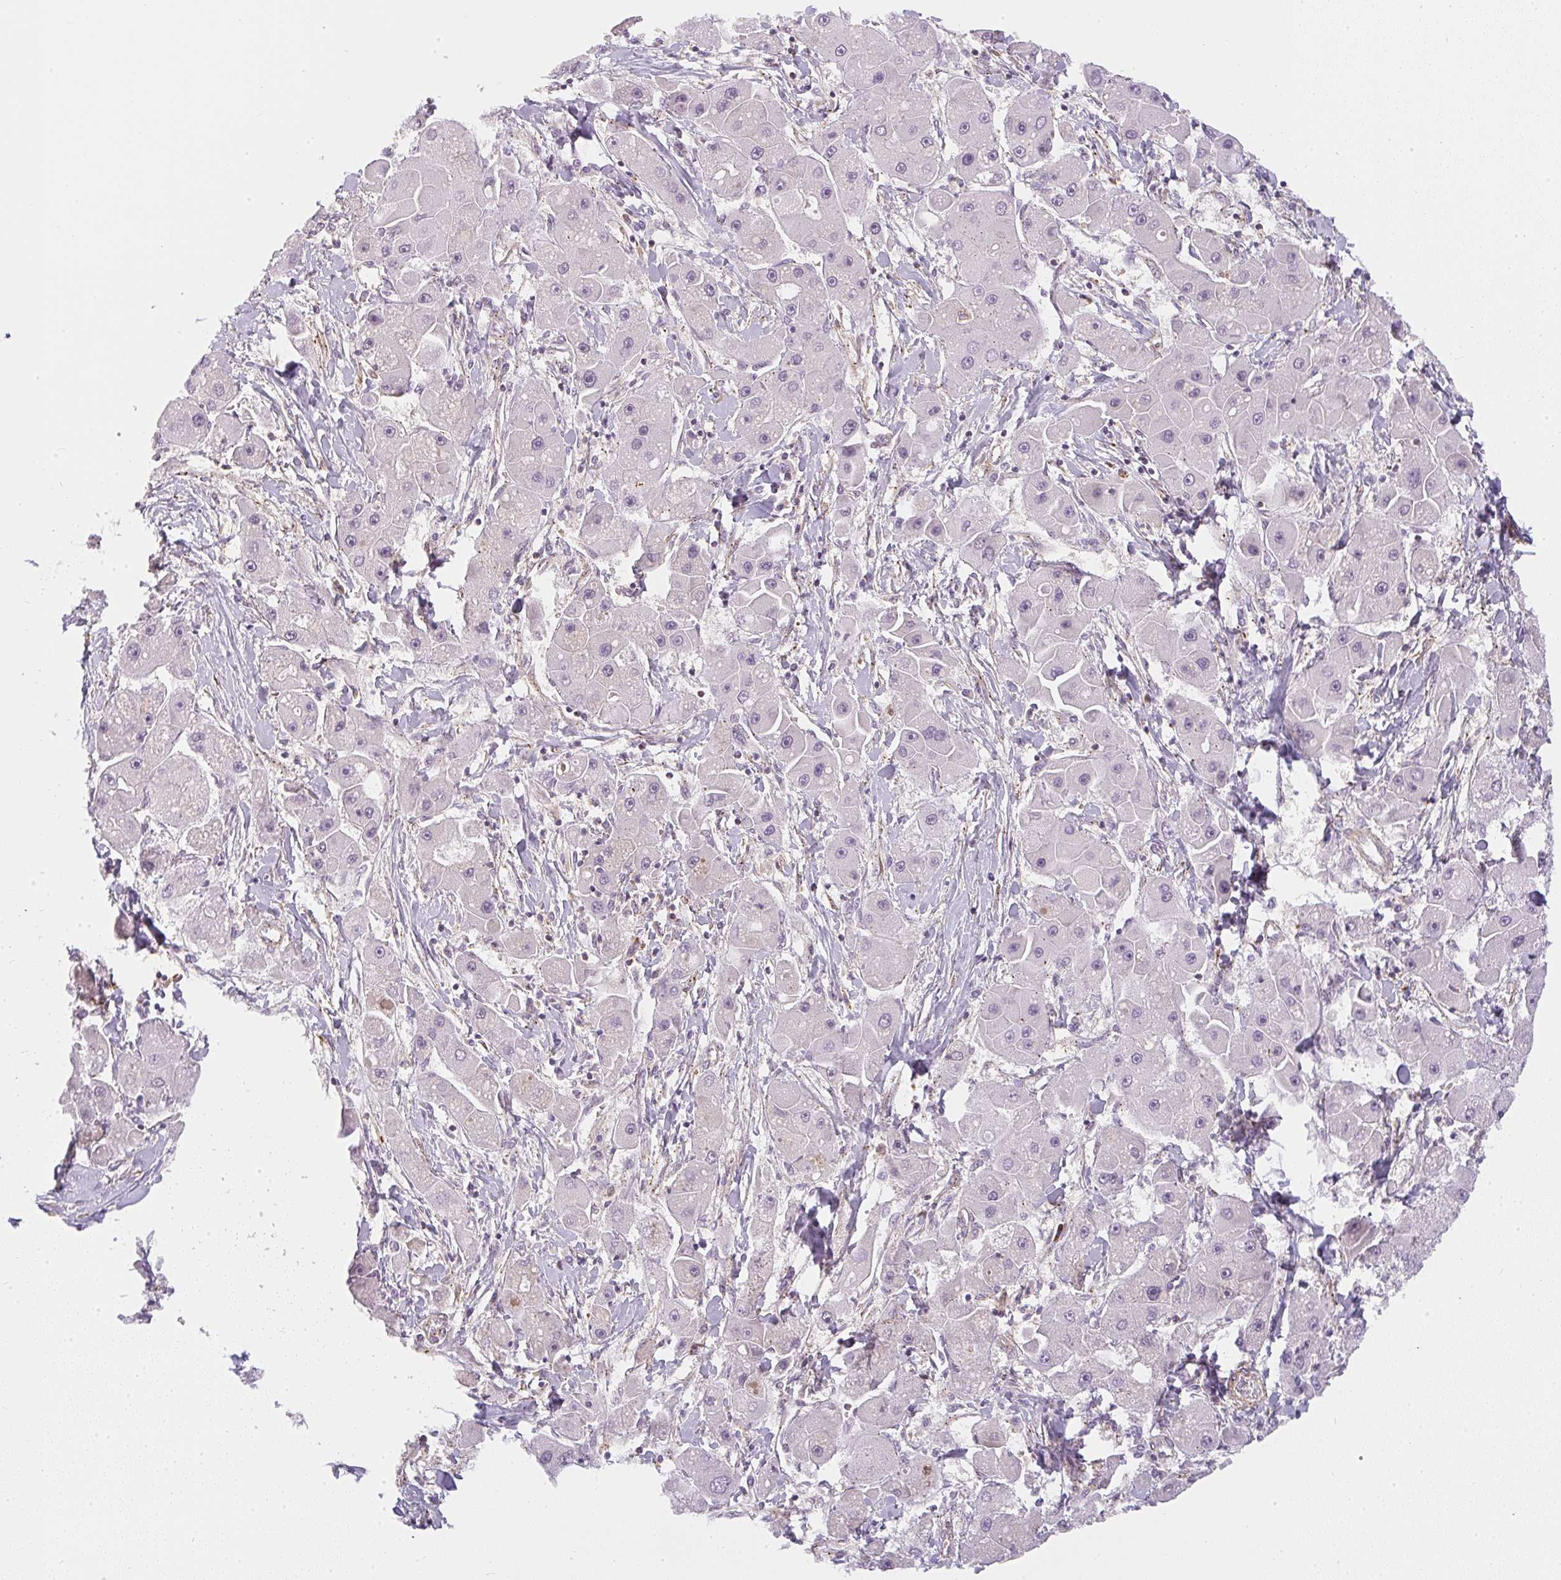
{"staining": {"intensity": "negative", "quantity": "none", "location": "none"}, "tissue": "liver cancer", "cell_type": "Tumor cells", "image_type": "cancer", "snomed": [{"axis": "morphology", "description": "Carcinoma, Hepatocellular, NOS"}, {"axis": "topography", "description": "Liver"}], "caption": "Immunohistochemistry (IHC) of liver cancer exhibits no expression in tumor cells. Brightfield microscopy of immunohistochemistry (IHC) stained with DAB (3,3'-diaminobenzidine) (brown) and hematoxylin (blue), captured at high magnification.", "gene": "SULF1", "patient": {"sex": "male", "age": 24}}